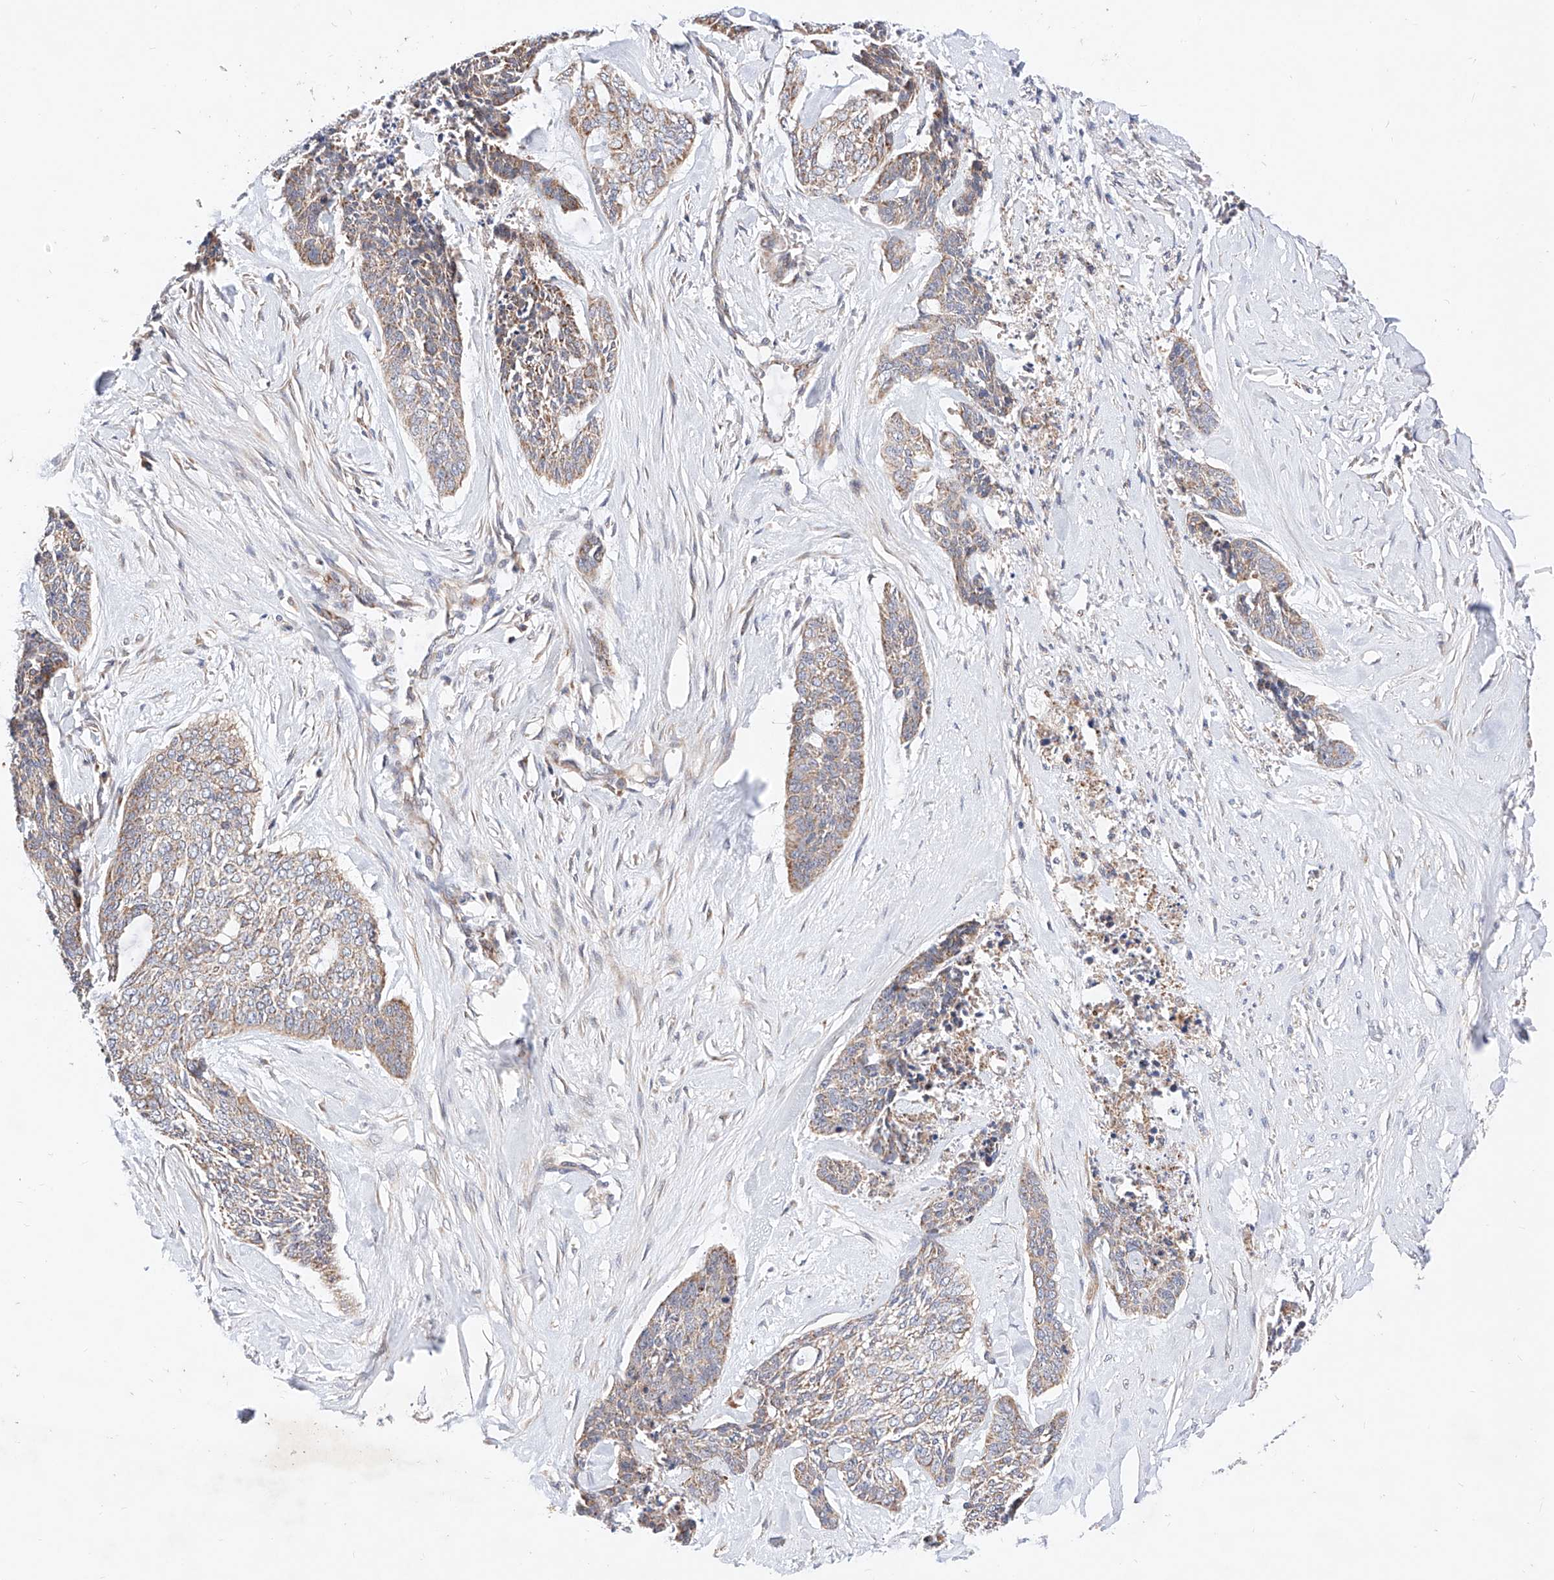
{"staining": {"intensity": "weak", "quantity": ">75%", "location": "cytoplasmic/membranous"}, "tissue": "skin cancer", "cell_type": "Tumor cells", "image_type": "cancer", "snomed": [{"axis": "morphology", "description": "Basal cell carcinoma"}, {"axis": "topography", "description": "Skin"}], "caption": "The immunohistochemical stain labels weak cytoplasmic/membranous staining in tumor cells of skin cancer tissue.", "gene": "NR1D1", "patient": {"sex": "female", "age": 64}}